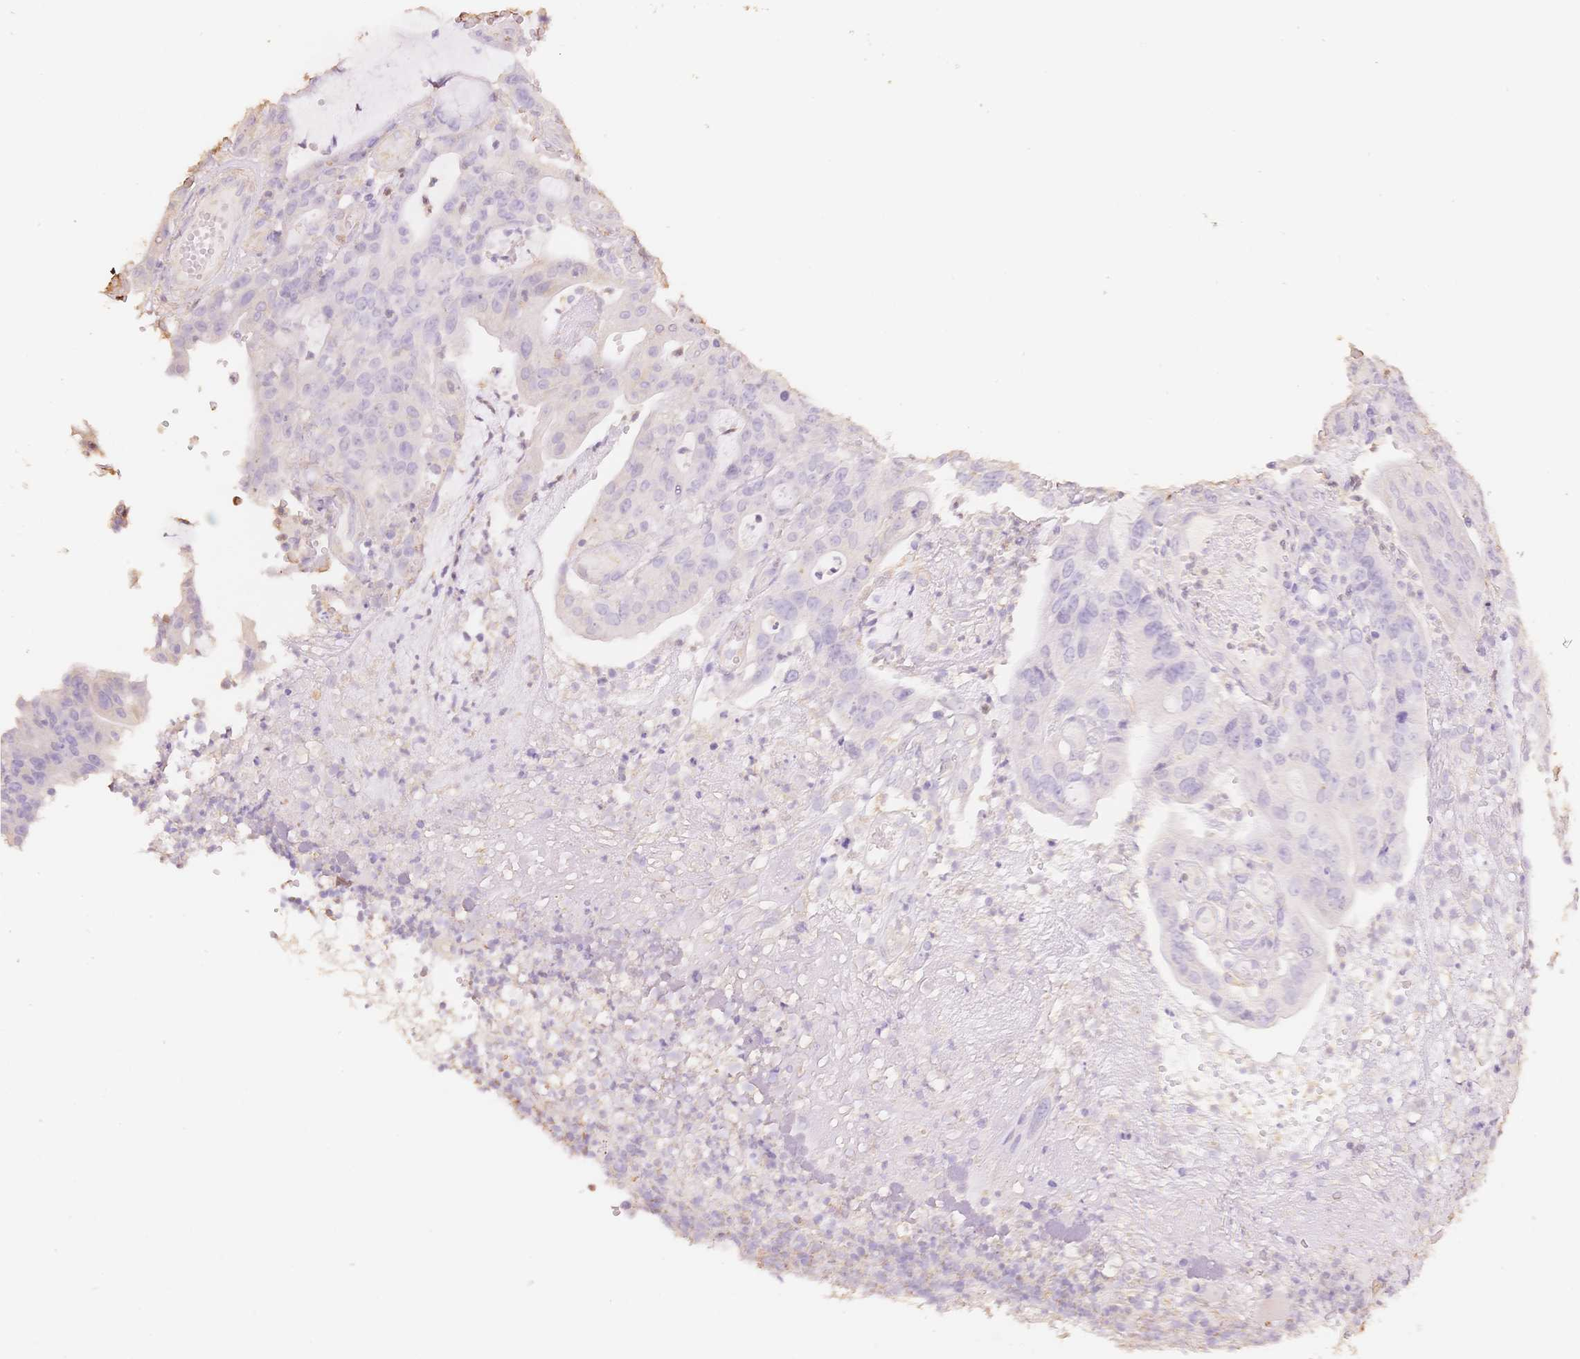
{"staining": {"intensity": "negative", "quantity": "none", "location": "none"}, "tissue": "colorectal cancer", "cell_type": "Tumor cells", "image_type": "cancer", "snomed": [{"axis": "morphology", "description": "Adenocarcinoma, NOS"}, {"axis": "topography", "description": "Colon"}], "caption": "A histopathology image of human colorectal cancer (adenocarcinoma) is negative for staining in tumor cells. (IHC, brightfield microscopy, high magnification).", "gene": "MBOAT7", "patient": {"sex": "male", "age": 83}}